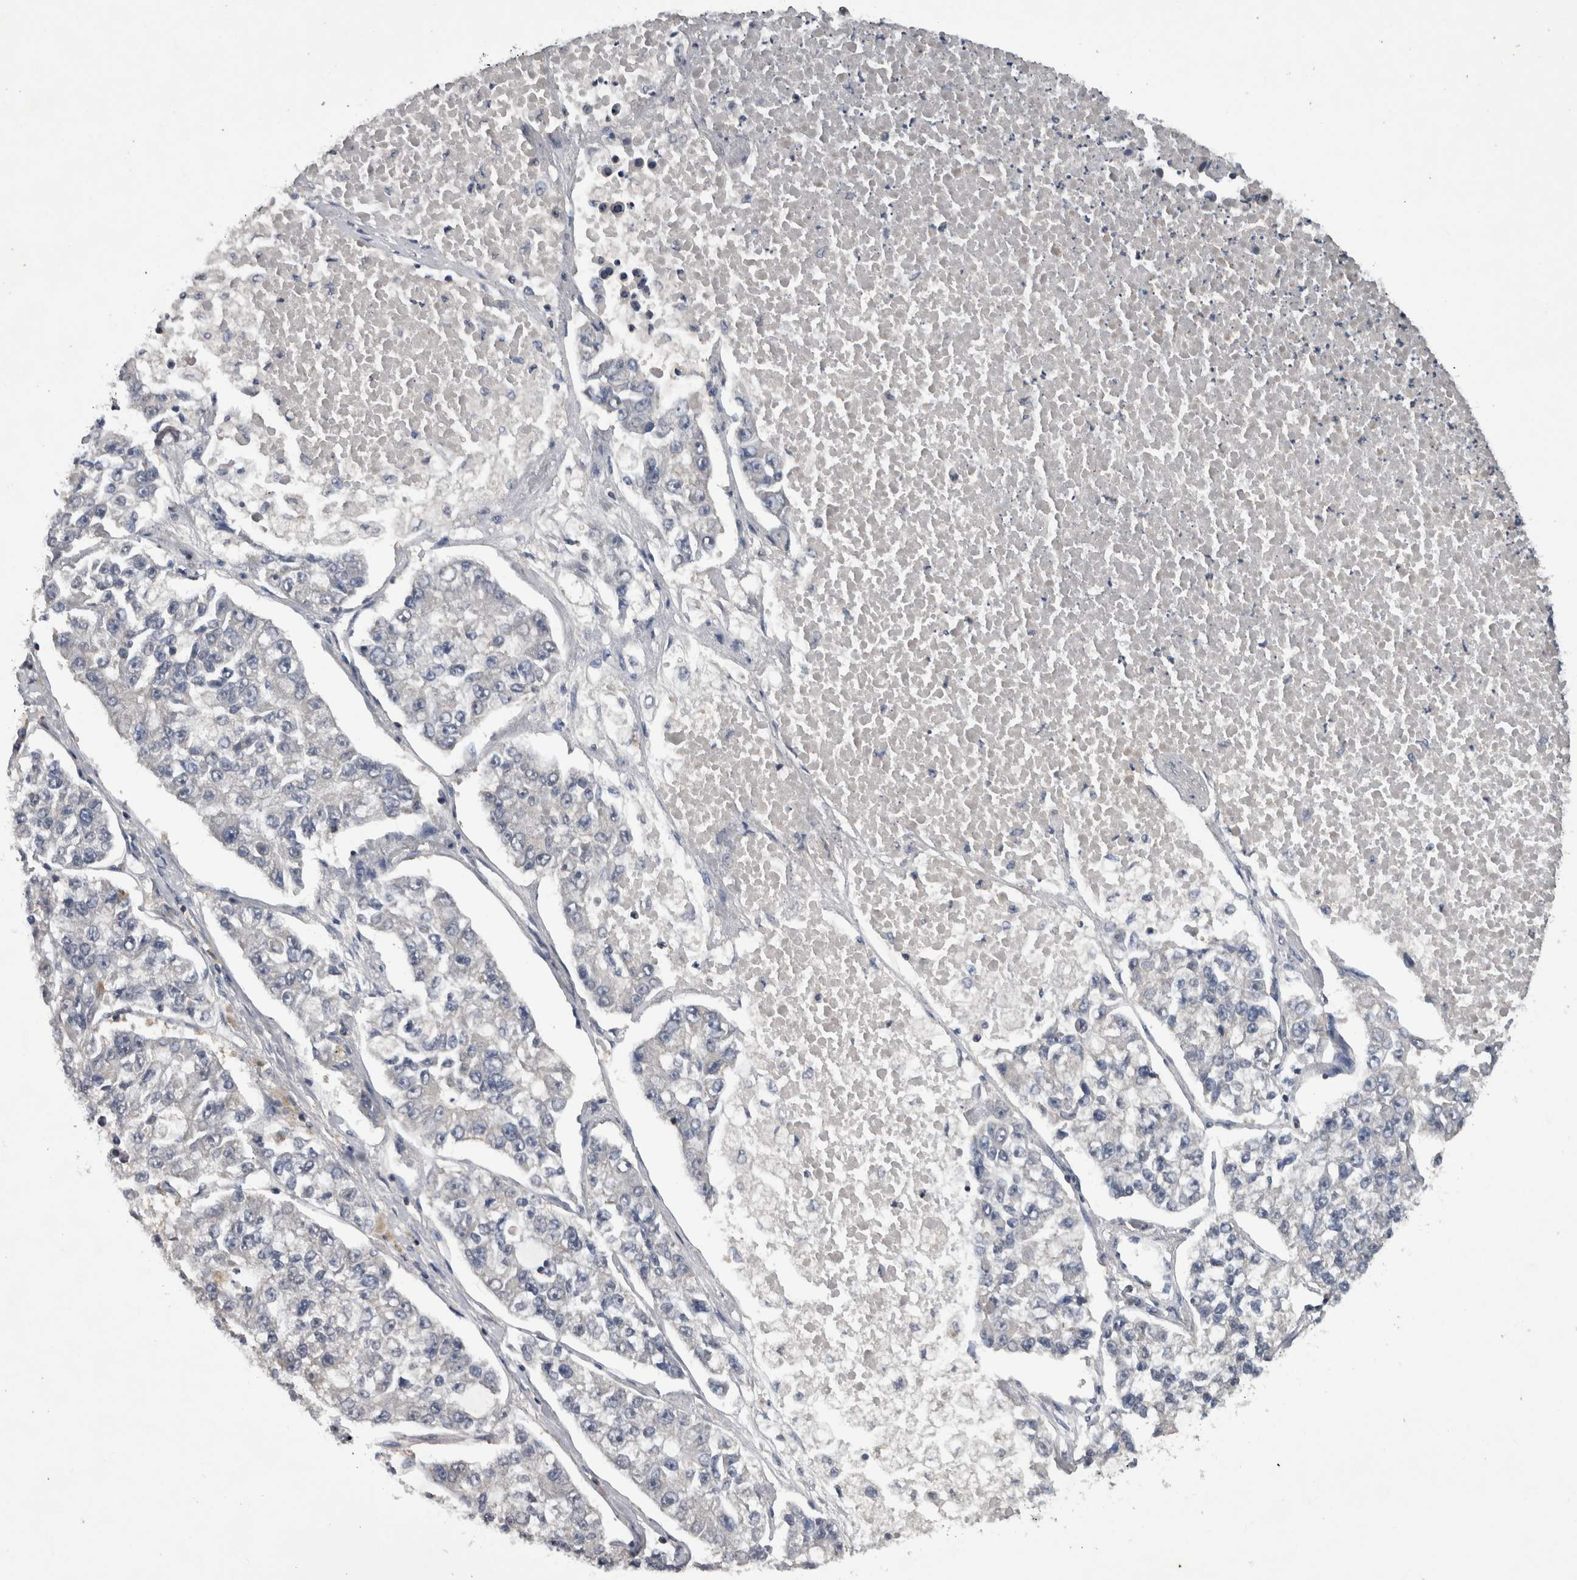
{"staining": {"intensity": "negative", "quantity": "none", "location": "none"}, "tissue": "lung cancer", "cell_type": "Tumor cells", "image_type": "cancer", "snomed": [{"axis": "morphology", "description": "Adenocarcinoma, NOS"}, {"axis": "topography", "description": "Lung"}], "caption": "DAB (3,3'-diaminobenzidine) immunohistochemical staining of lung cancer reveals no significant expression in tumor cells. (IHC, brightfield microscopy, high magnification).", "gene": "NFATC2", "patient": {"sex": "male", "age": 49}}